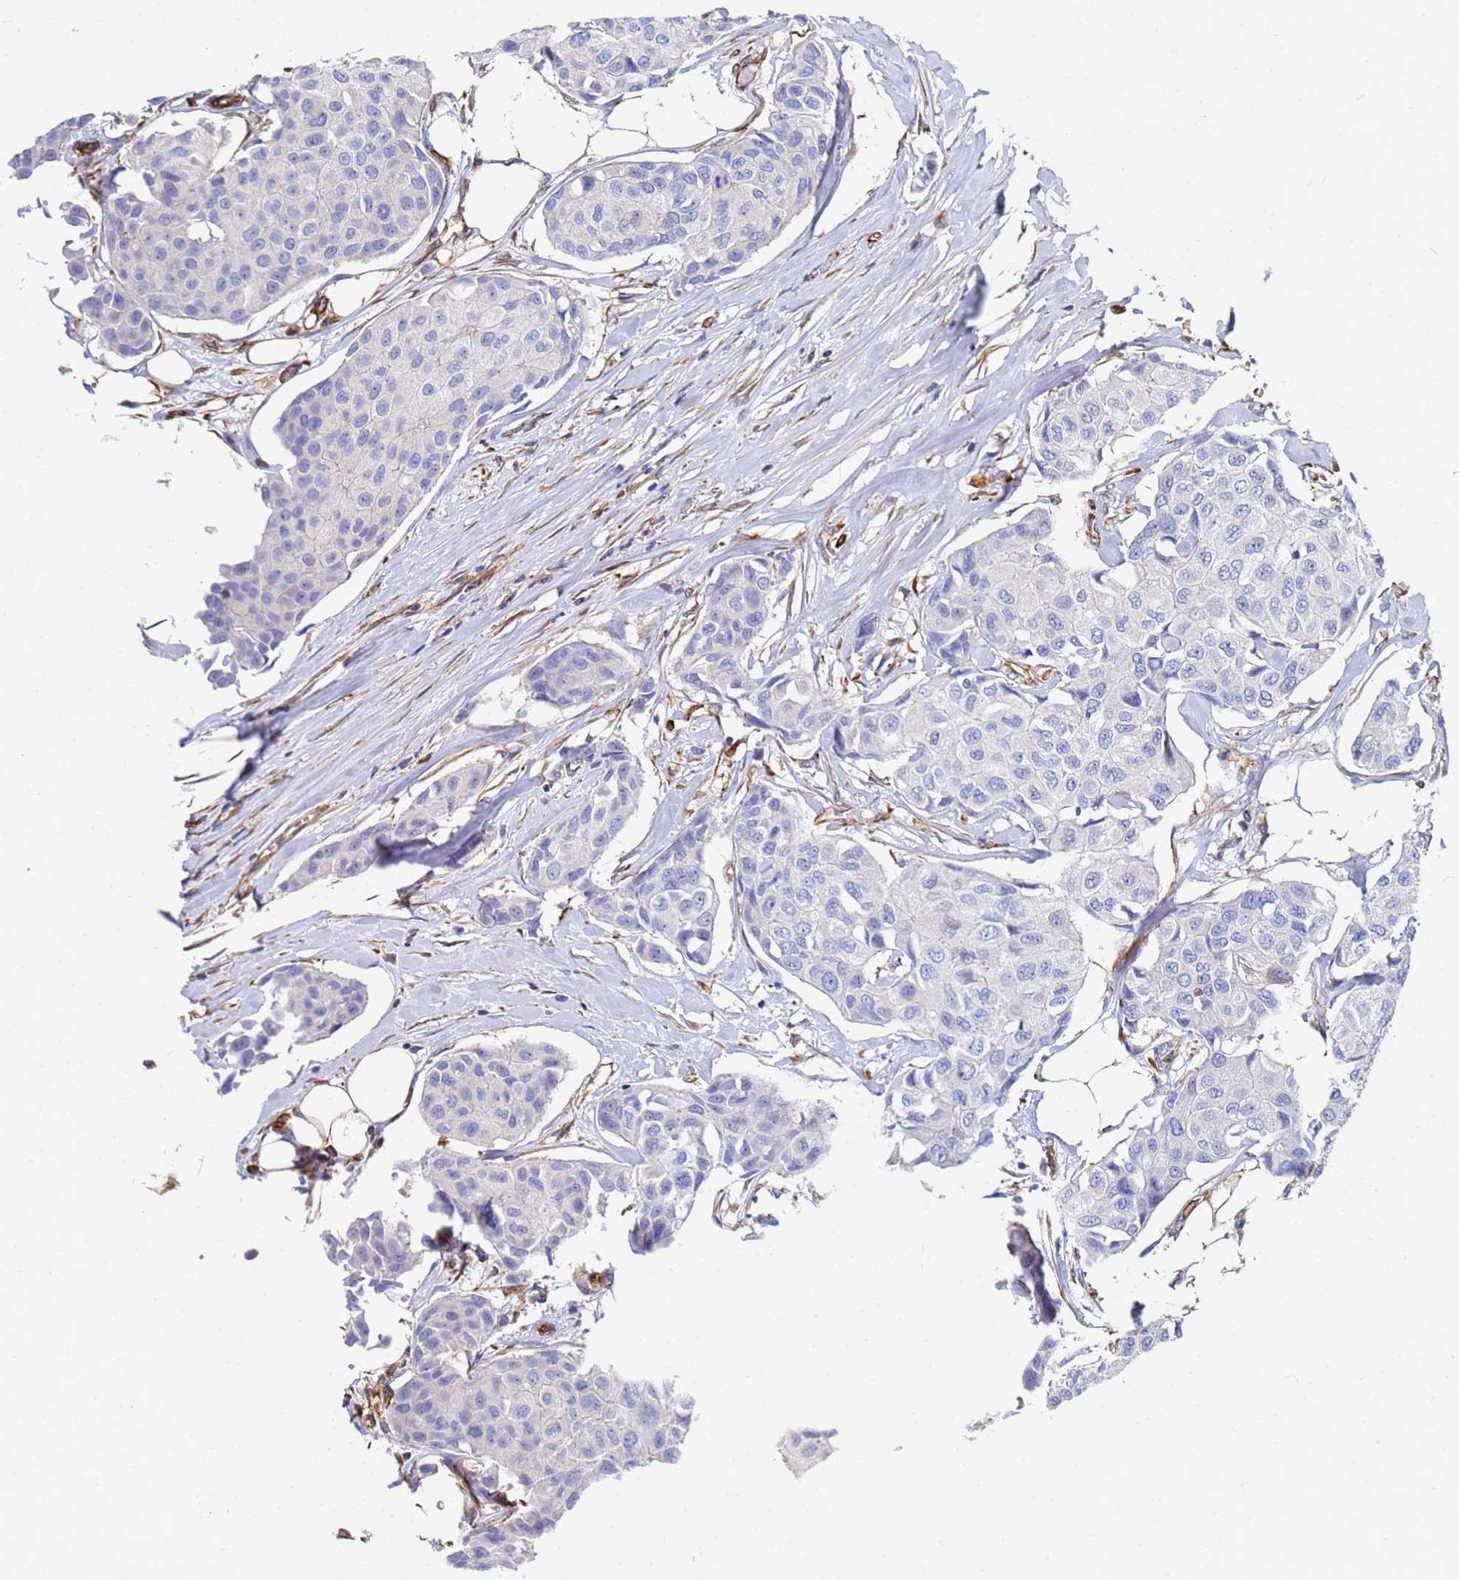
{"staining": {"intensity": "negative", "quantity": "none", "location": "none"}, "tissue": "breast cancer", "cell_type": "Tumor cells", "image_type": "cancer", "snomed": [{"axis": "morphology", "description": "Duct carcinoma"}, {"axis": "topography", "description": "Breast"}], "caption": "A photomicrograph of breast cancer stained for a protein reveals no brown staining in tumor cells.", "gene": "SYT13", "patient": {"sex": "female", "age": 80}}